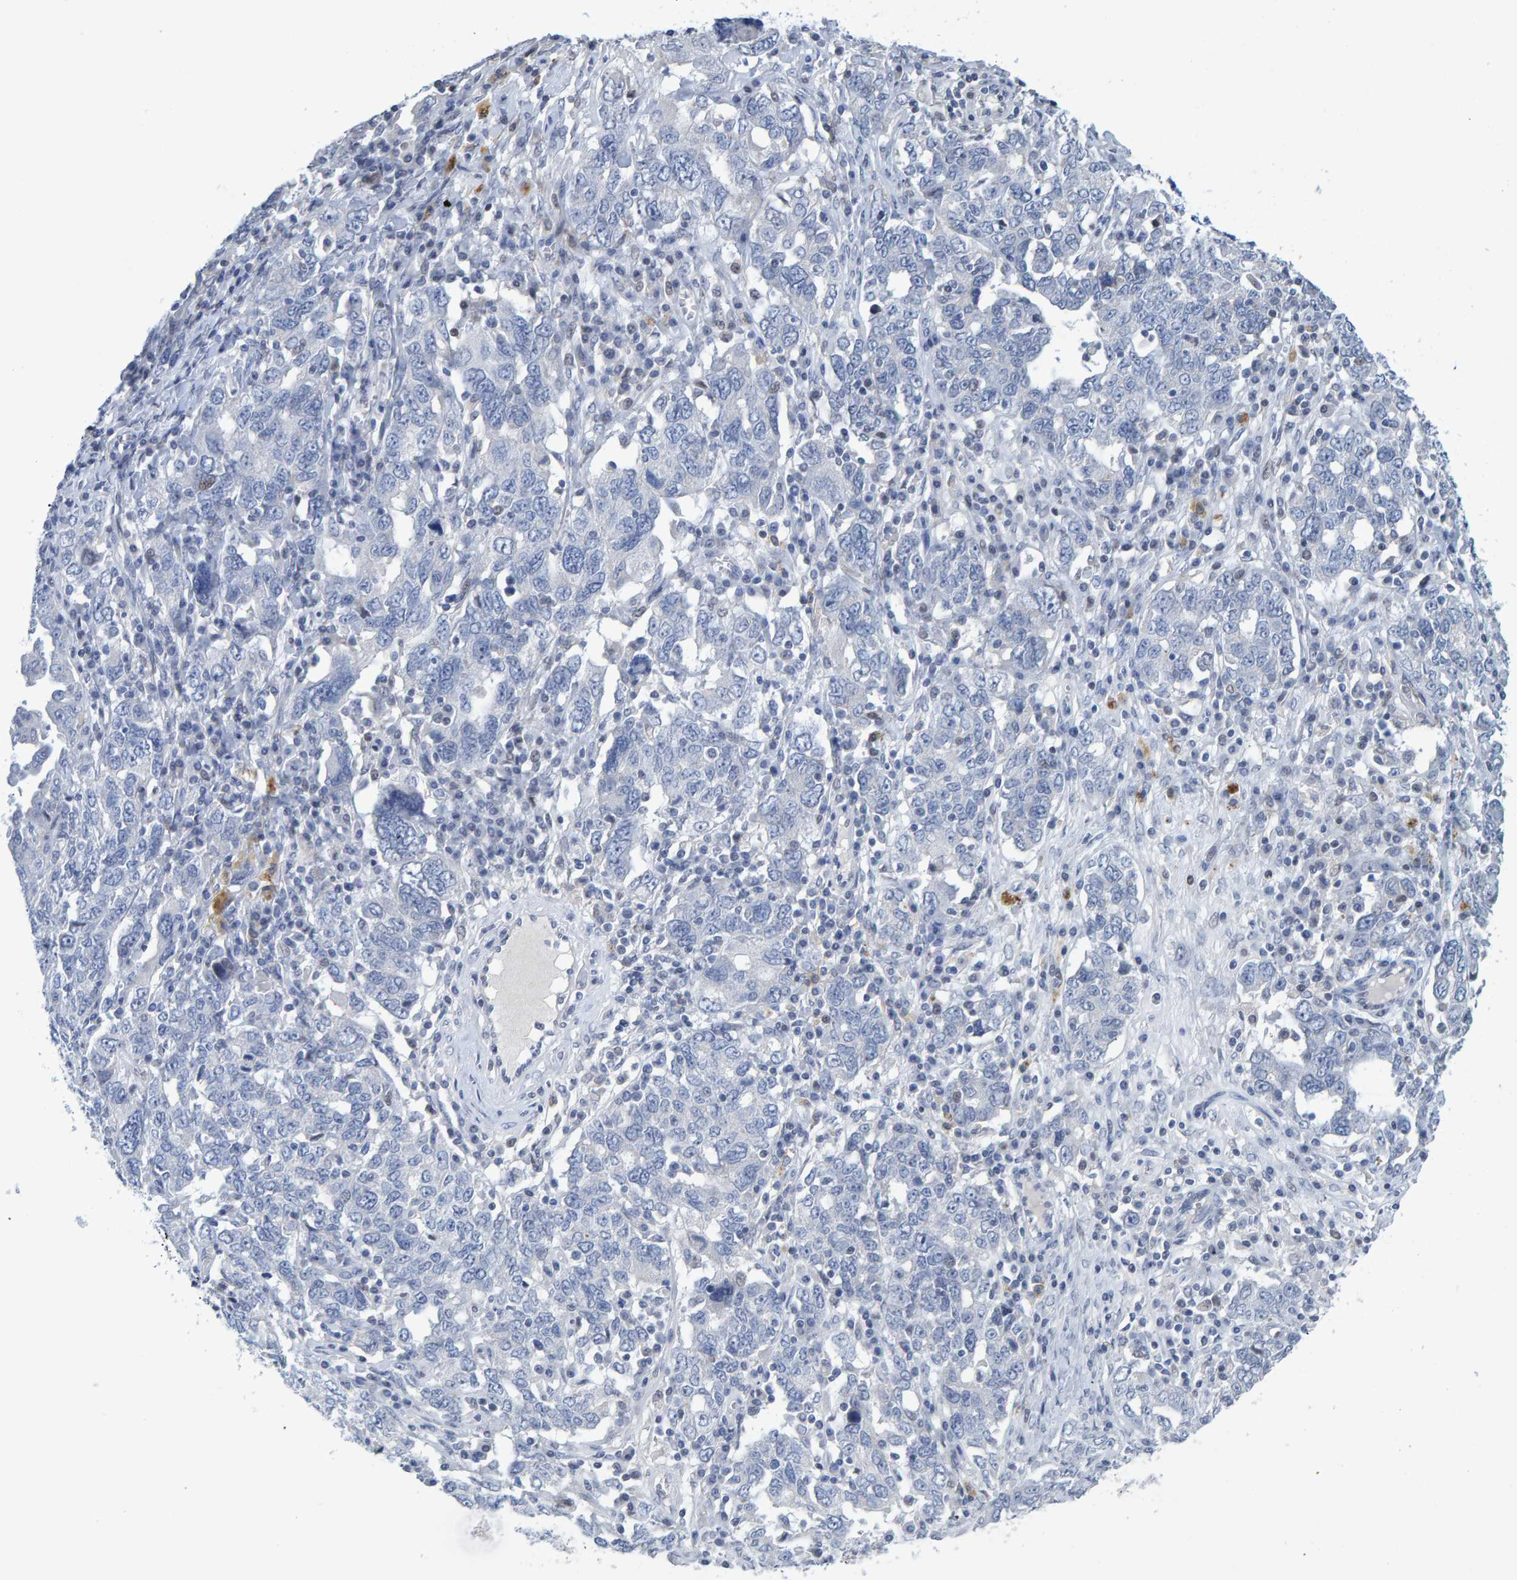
{"staining": {"intensity": "negative", "quantity": "none", "location": "none"}, "tissue": "ovarian cancer", "cell_type": "Tumor cells", "image_type": "cancer", "snomed": [{"axis": "morphology", "description": "Carcinoma, endometroid"}, {"axis": "topography", "description": "Ovary"}], "caption": "Image shows no protein staining in tumor cells of ovarian cancer (endometroid carcinoma) tissue.", "gene": "PROCA1", "patient": {"sex": "female", "age": 62}}